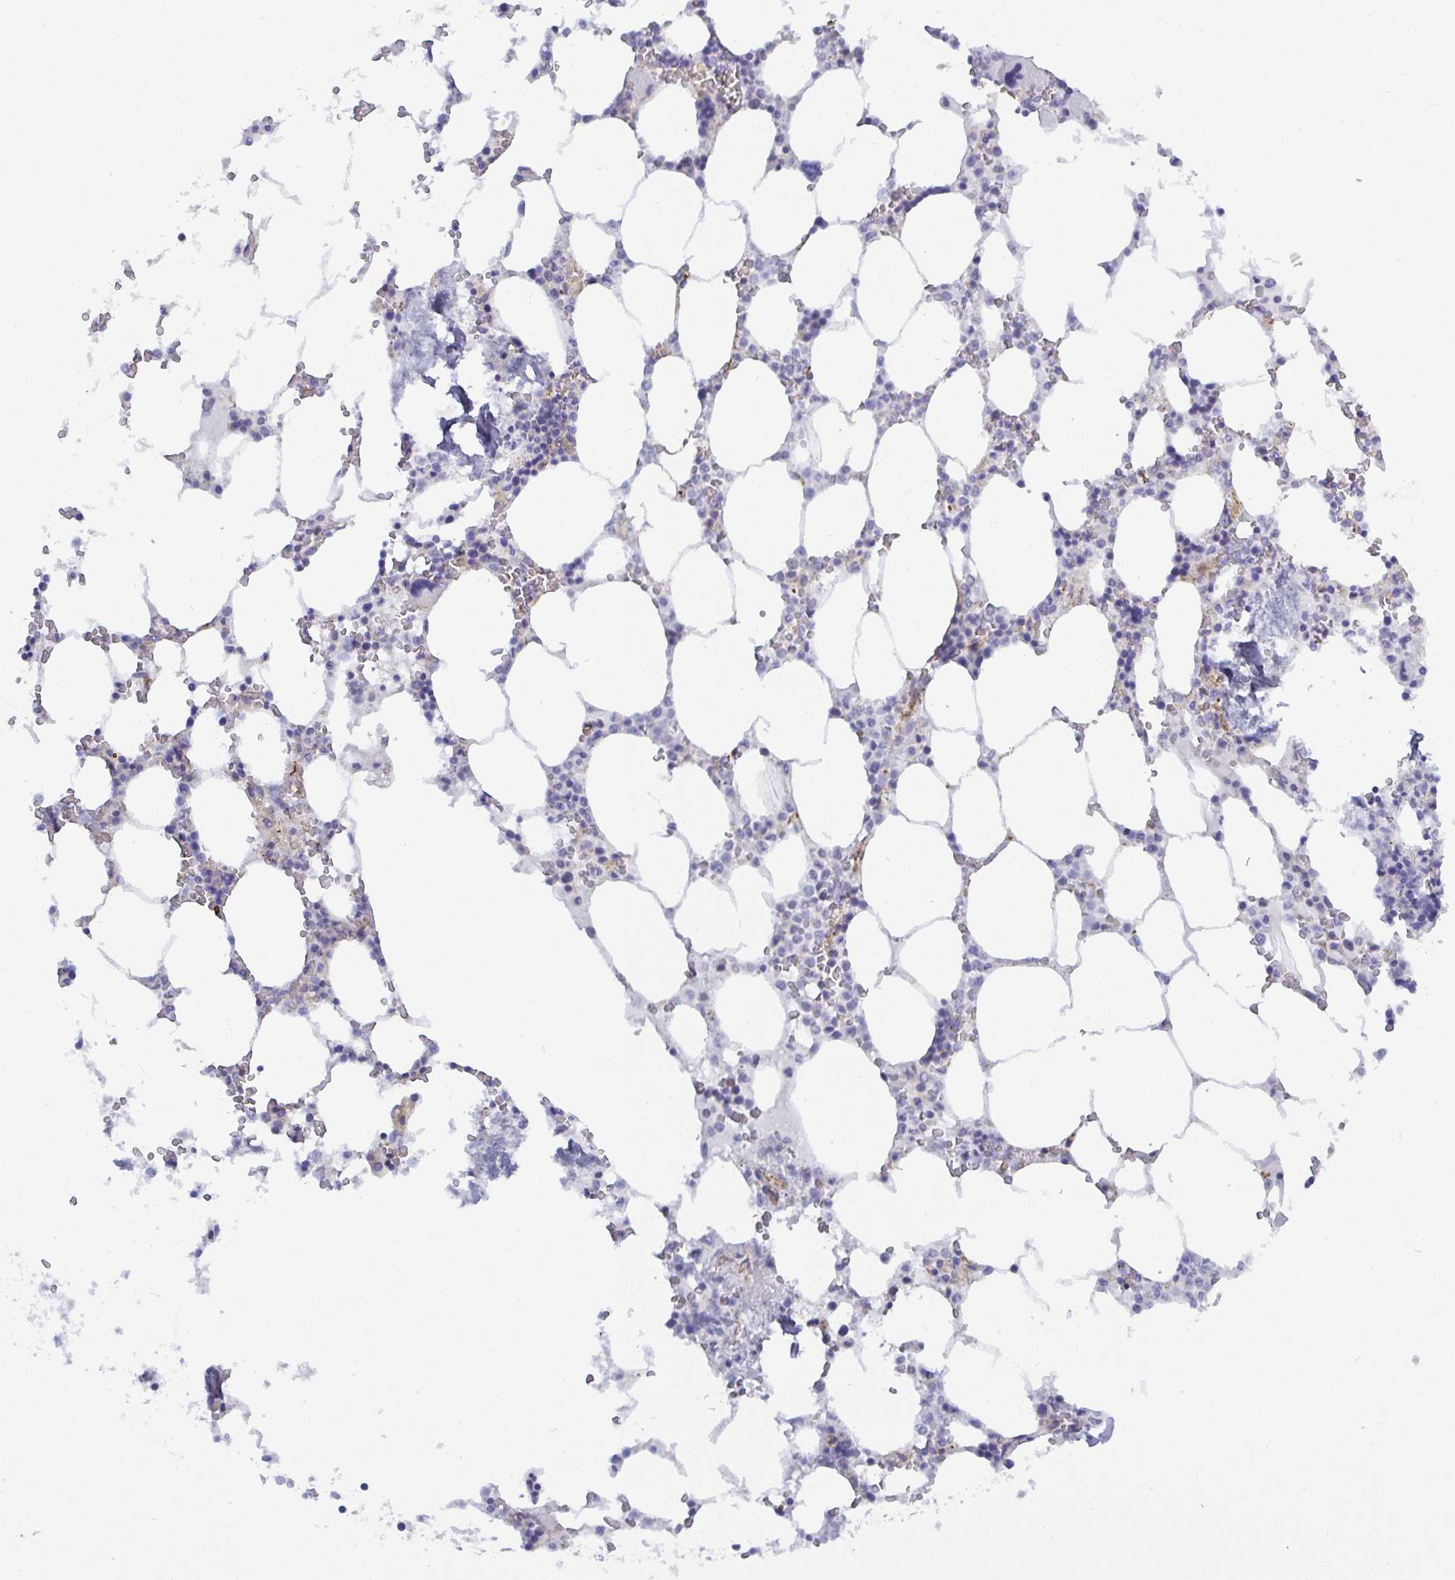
{"staining": {"intensity": "moderate", "quantity": "<25%", "location": "cytoplasmic/membranous"}, "tissue": "bone marrow", "cell_type": "Hematopoietic cells", "image_type": "normal", "snomed": [{"axis": "morphology", "description": "Normal tissue, NOS"}, {"axis": "topography", "description": "Bone marrow"}], "caption": "Bone marrow stained with immunohistochemistry (IHC) shows moderate cytoplasmic/membranous positivity in about <25% of hematopoietic cells.", "gene": "LIMA1", "patient": {"sex": "male", "age": 64}}